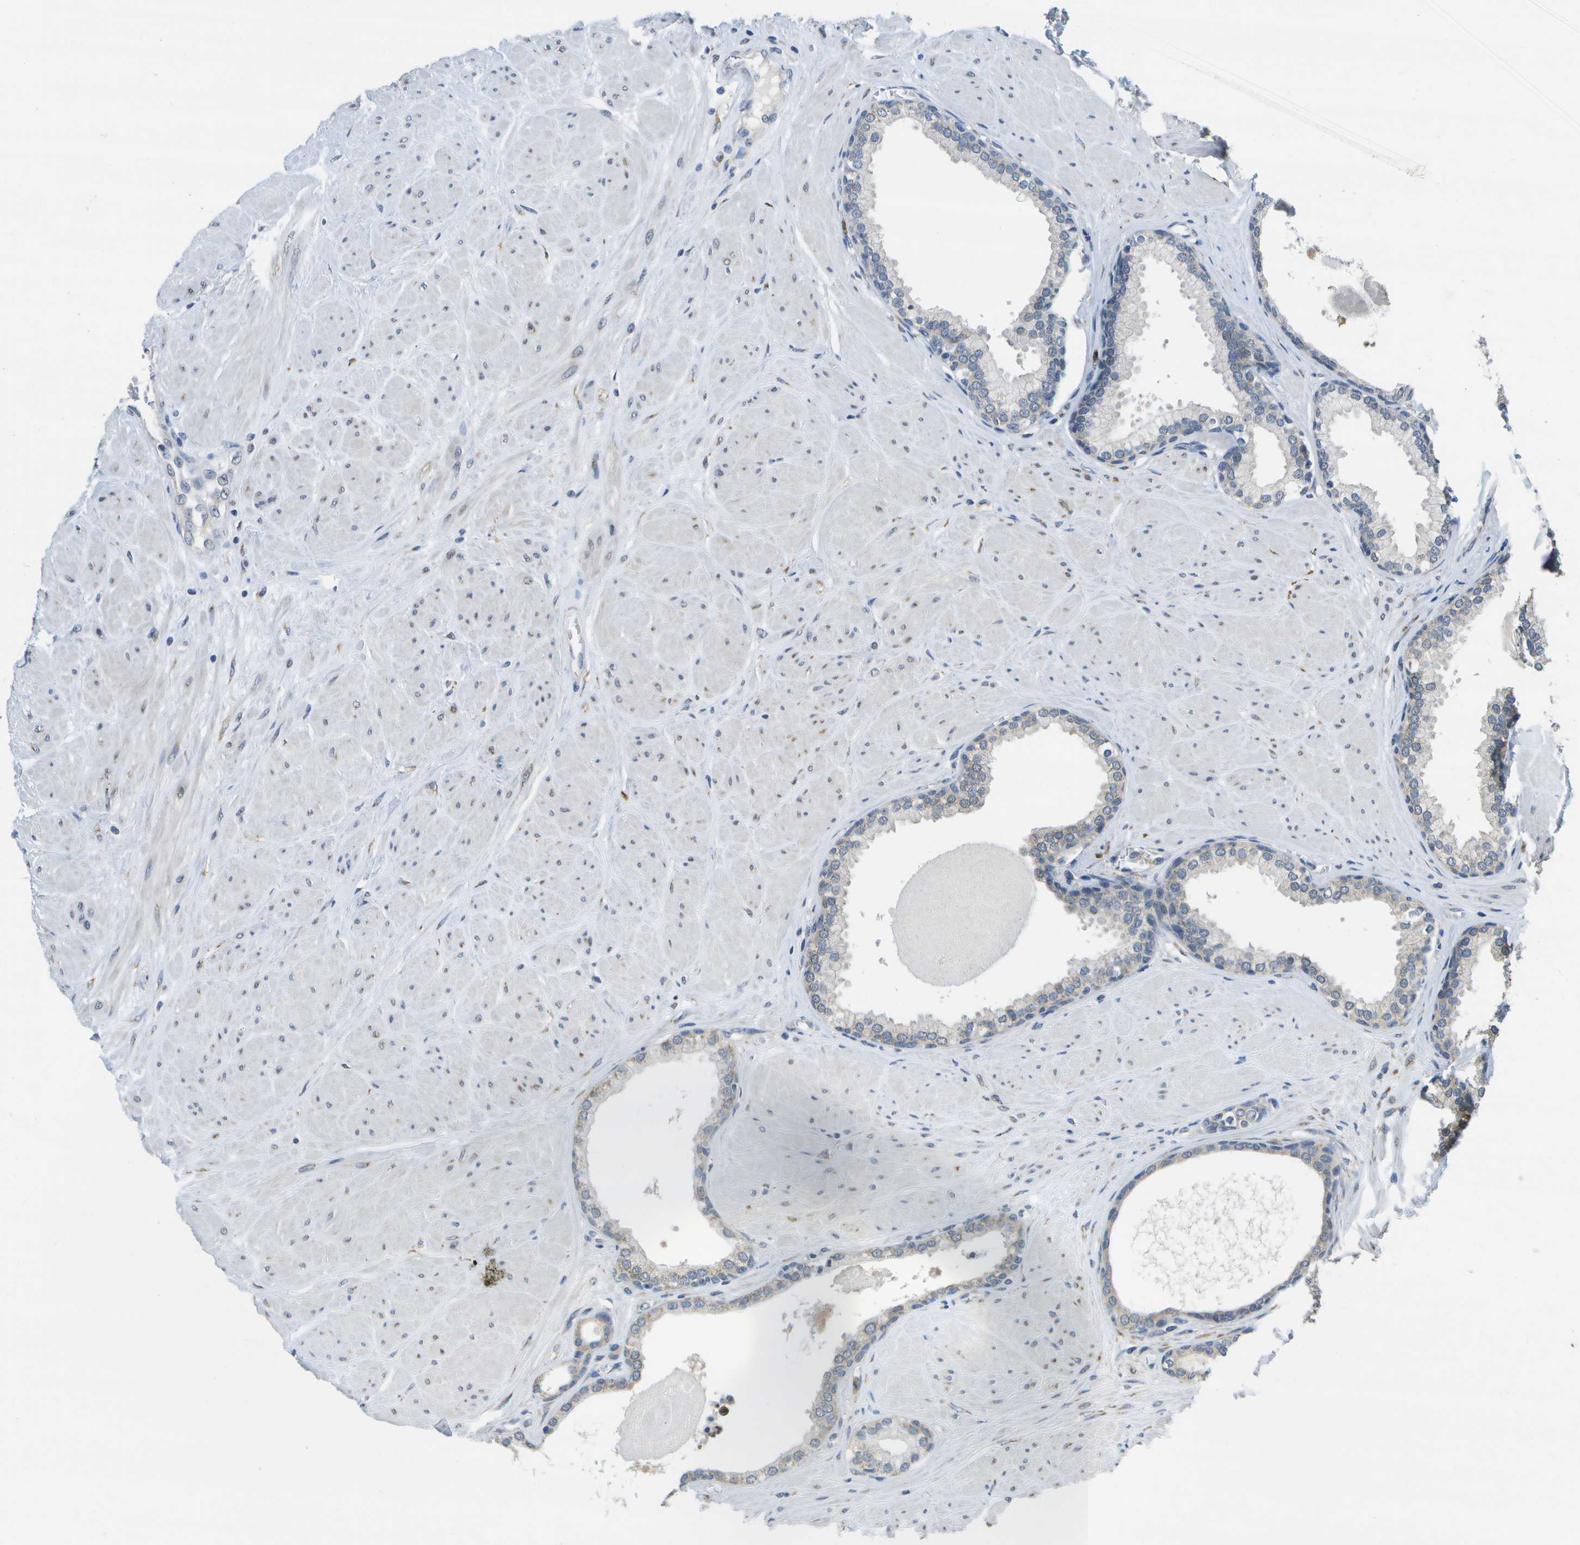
{"staining": {"intensity": "negative", "quantity": "none", "location": "none"}, "tissue": "prostate", "cell_type": "Glandular cells", "image_type": "normal", "snomed": [{"axis": "morphology", "description": "Normal tissue, NOS"}, {"axis": "topography", "description": "Prostate"}], "caption": "Histopathology image shows no protein staining in glandular cells of normal prostate.", "gene": "DSE", "patient": {"sex": "male", "age": 51}}